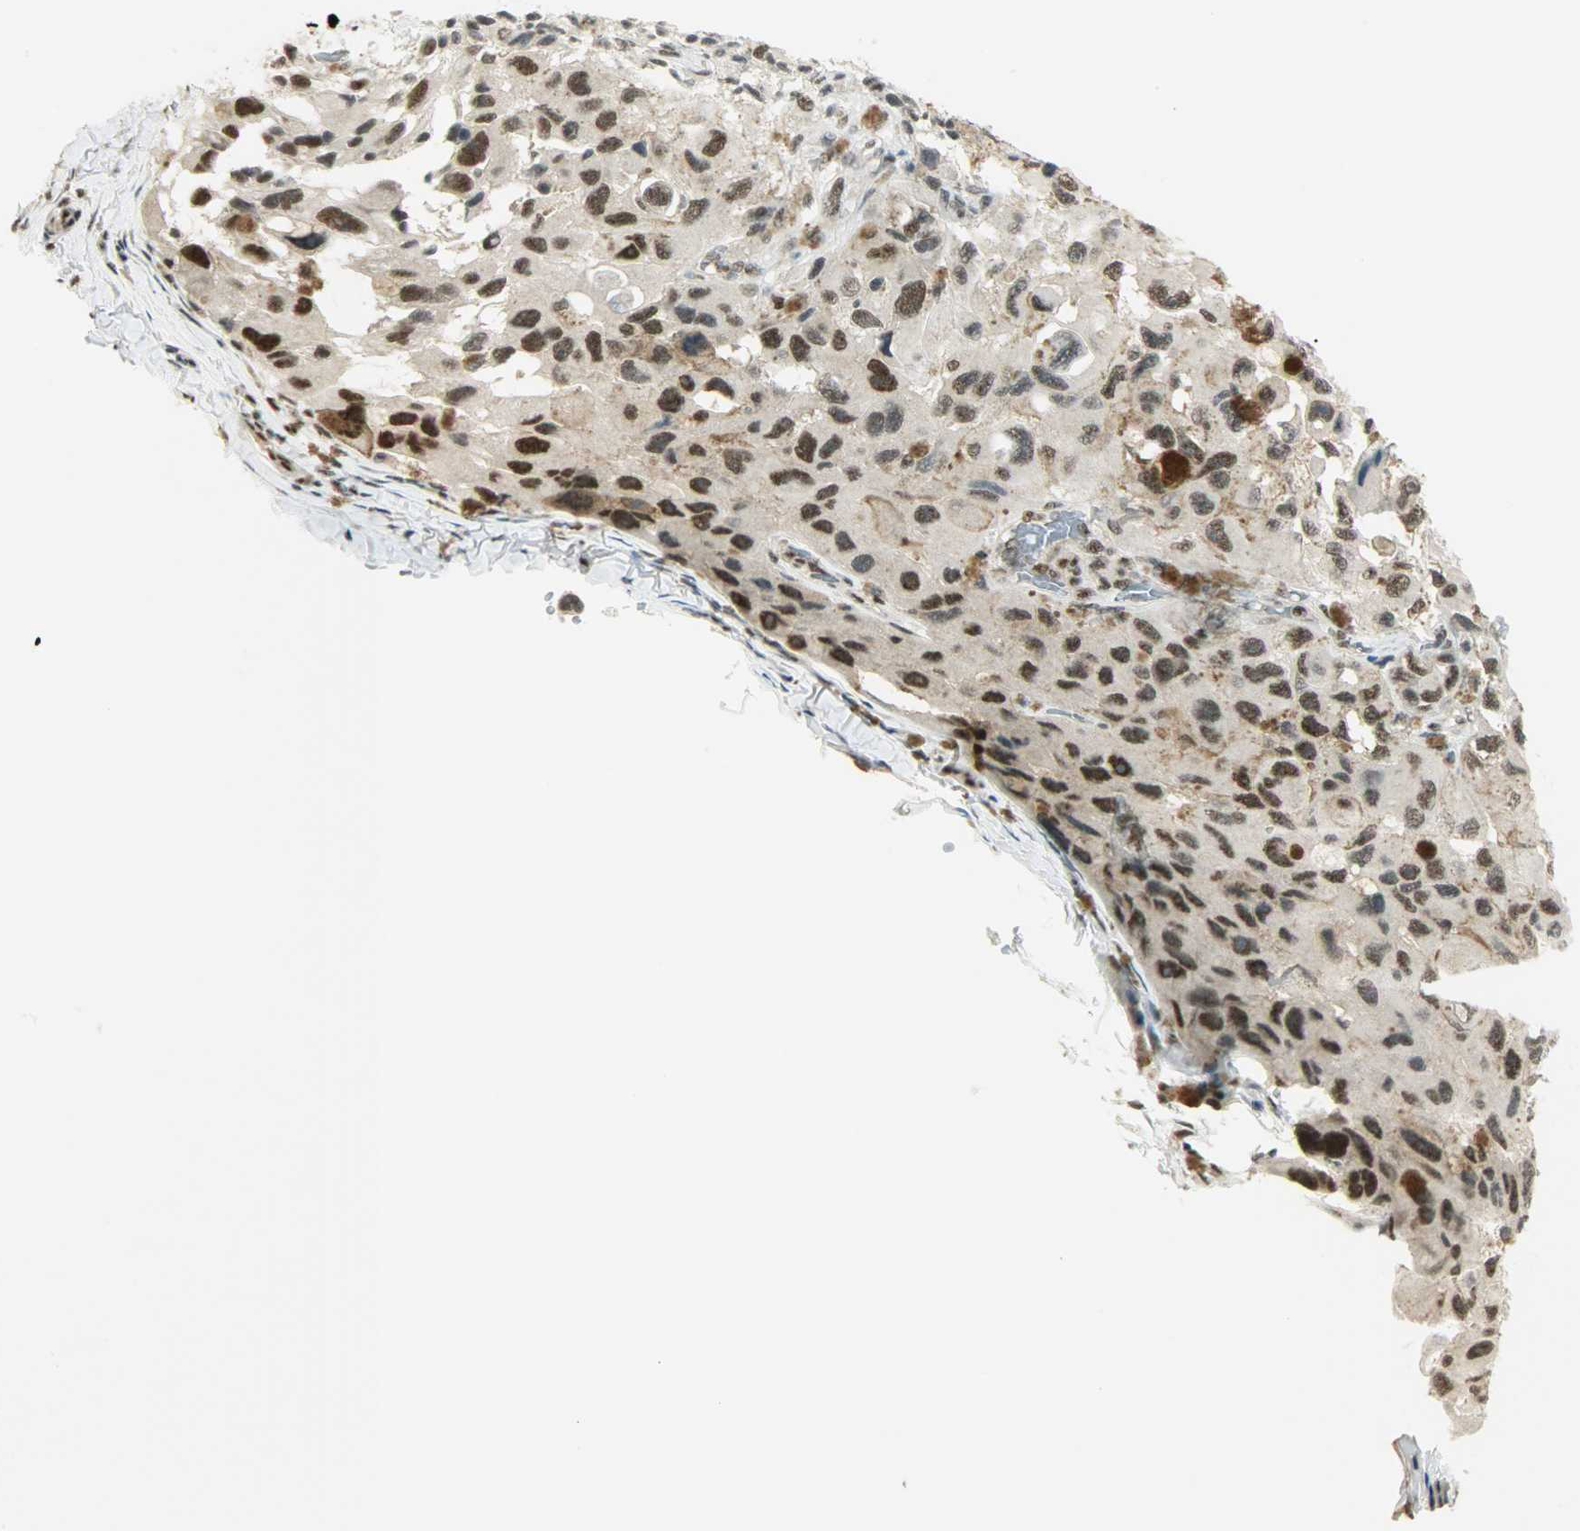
{"staining": {"intensity": "strong", "quantity": ">75%", "location": "nuclear"}, "tissue": "melanoma", "cell_type": "Tumor cells", "image_type": "cancer", "snomed": [{"axis": "morphology", "description": "Malignant melanoma, NOS"}, {"axis": "topography", "description": "Skin"}], "caption": "Melanoma was stained to show a protein in brown. There is high levels of strong nuclear positivity in approximately >75% of tumor cells. The staining was performed using DAB to visualize the protein expression in brown, while the nuclei were stained in blue with hematoxylin (Magnification: 20x).", "gene": "SUGP1", "patient": {"sex": "female", "age": 73}}